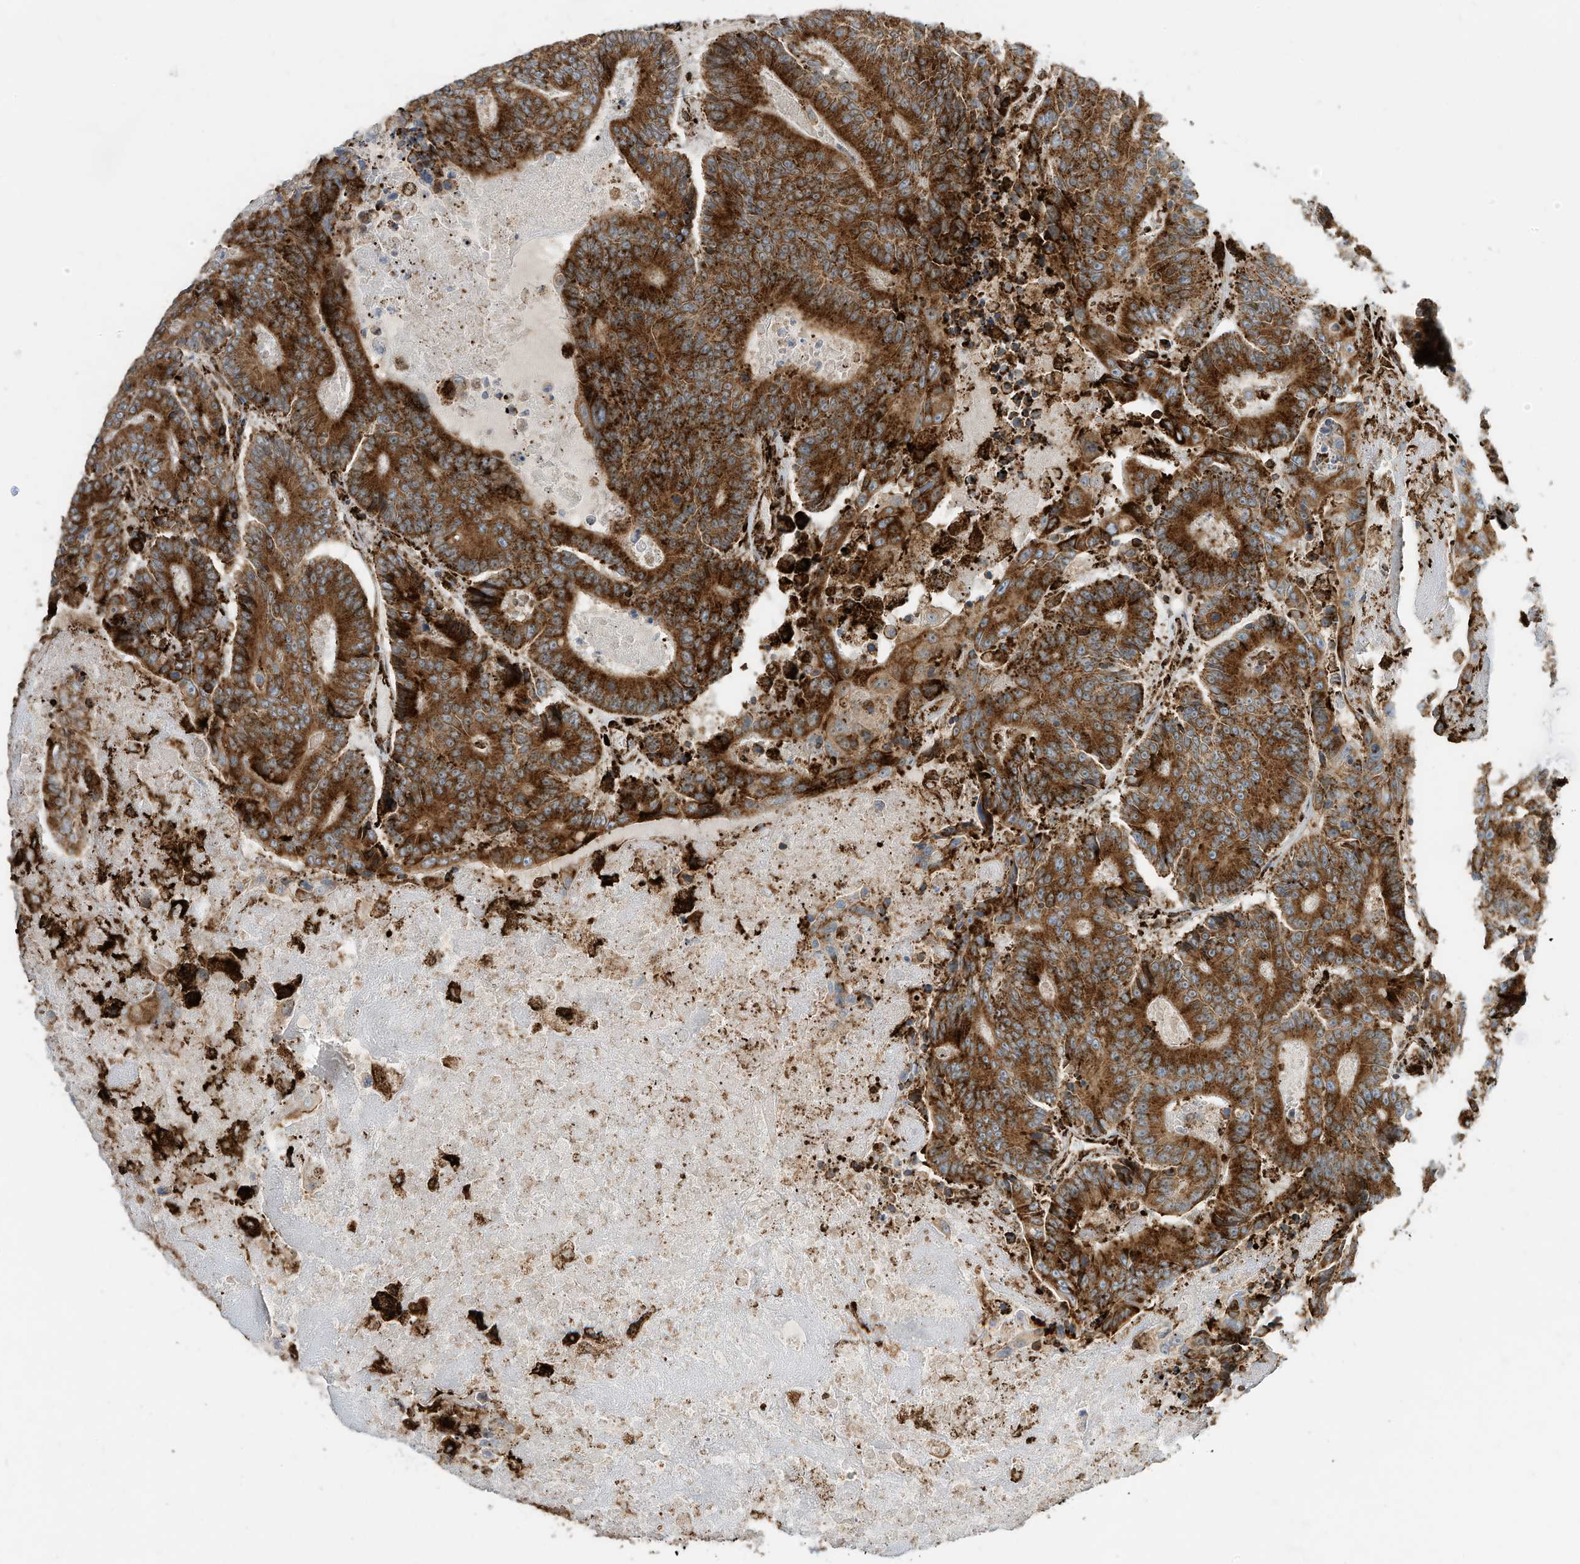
{"staining": {"intensity": "strong", "quantity": ">75%", "location": "cytoplasmic/membranous"}, "tissue": "colorectal cancer", "cell_type": "Tumor cells", "image_type": "cancer", "snomed": [{"axis": "morphology", "description": "Adenocarcinoma, NOS"}, {"axis": "topography", "description": "Colon"}], "caption": "A high-resolution micrograph shows immunohistochemistry staining of colorectal cancer (adenocarcinoma), which exhibits strong cytoplasmic/membranous expression in approximately >75% of tumor cells.", "gene": "TRNAU1AP", "patient": {"sex": "male", "age": 83}}